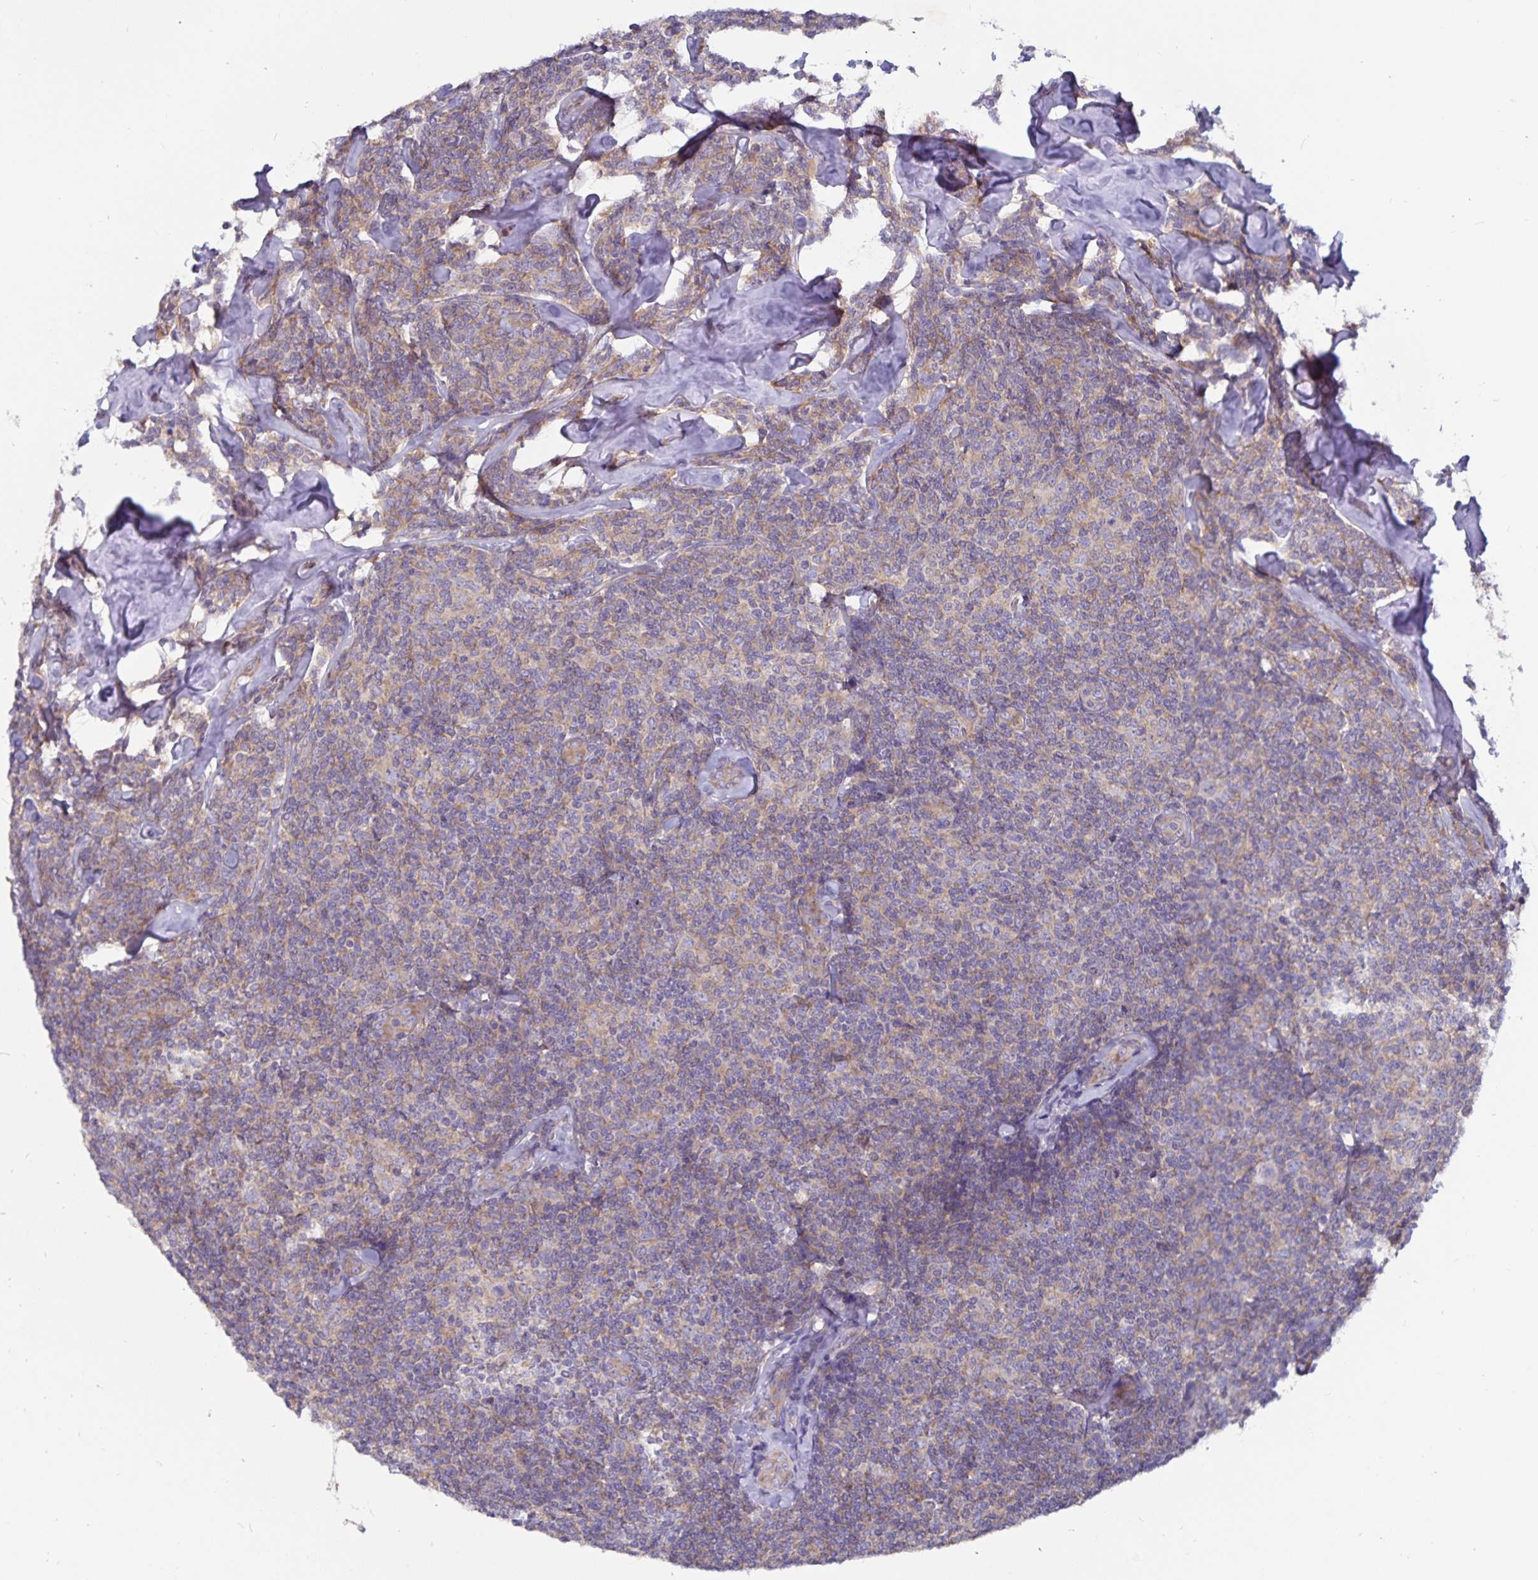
{"staining": {"intensity": "weak", "quantity": ">75%", "location": "cytoplasmic/membranous"}, "tissue": "lymphoma", "cell_type": "Tumor cells", "image_type": "cancer", "snomed": [{"axis": "morphology", "description": "Malignant lymphoma, non-Hodgkin's type, Low grade"}, {"axis": "topography", "description": "Lymph node"}], "caption": "Low-grade malignant lymphoma, non-Hodgkin's type stained for a protein (brown) shows weak cytoplasmic/membranous positive staining in approximately >75% of tumor cells.", "gene": "FAM120A", "patient": {"sex": "female", "age": 56}}